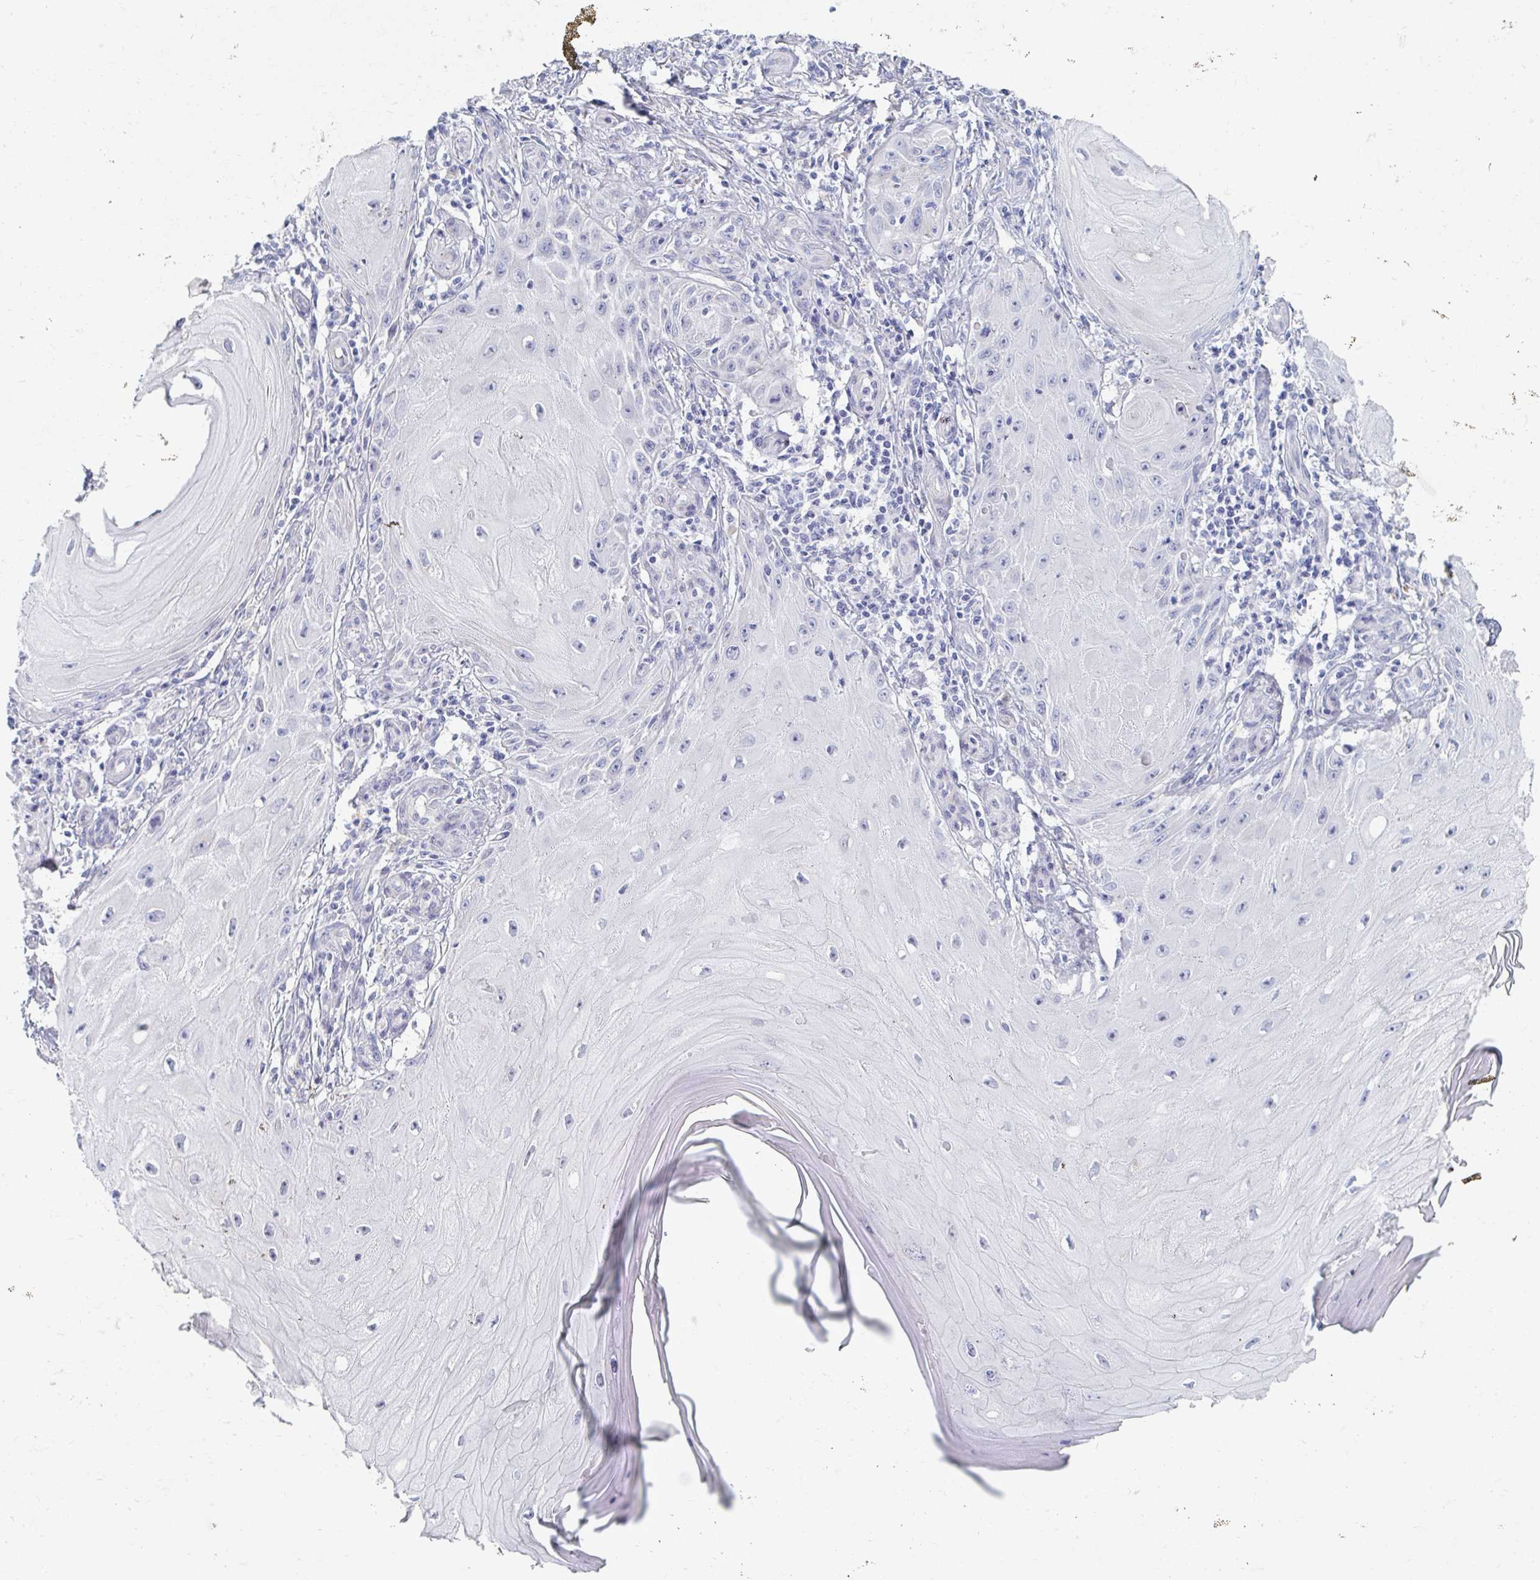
{"staining": {"intensity": "negative", "quantity": "none", "location": "none"}, "tissue": "skin cancer", "cell_type": "Tumor cells", "image_type": "cancer", "snomed": [{"axis": "morphology", "description": "Squamous cell carcinoma, NOS"}, {"axis": "topography", "description": "Skin"}], "caption": "Skin cancer was stained to show a protein in brown. There is no significant expression in tumor cells.", "gene": "MYLK2", "patient": {"sex": "female", "age": 77}}